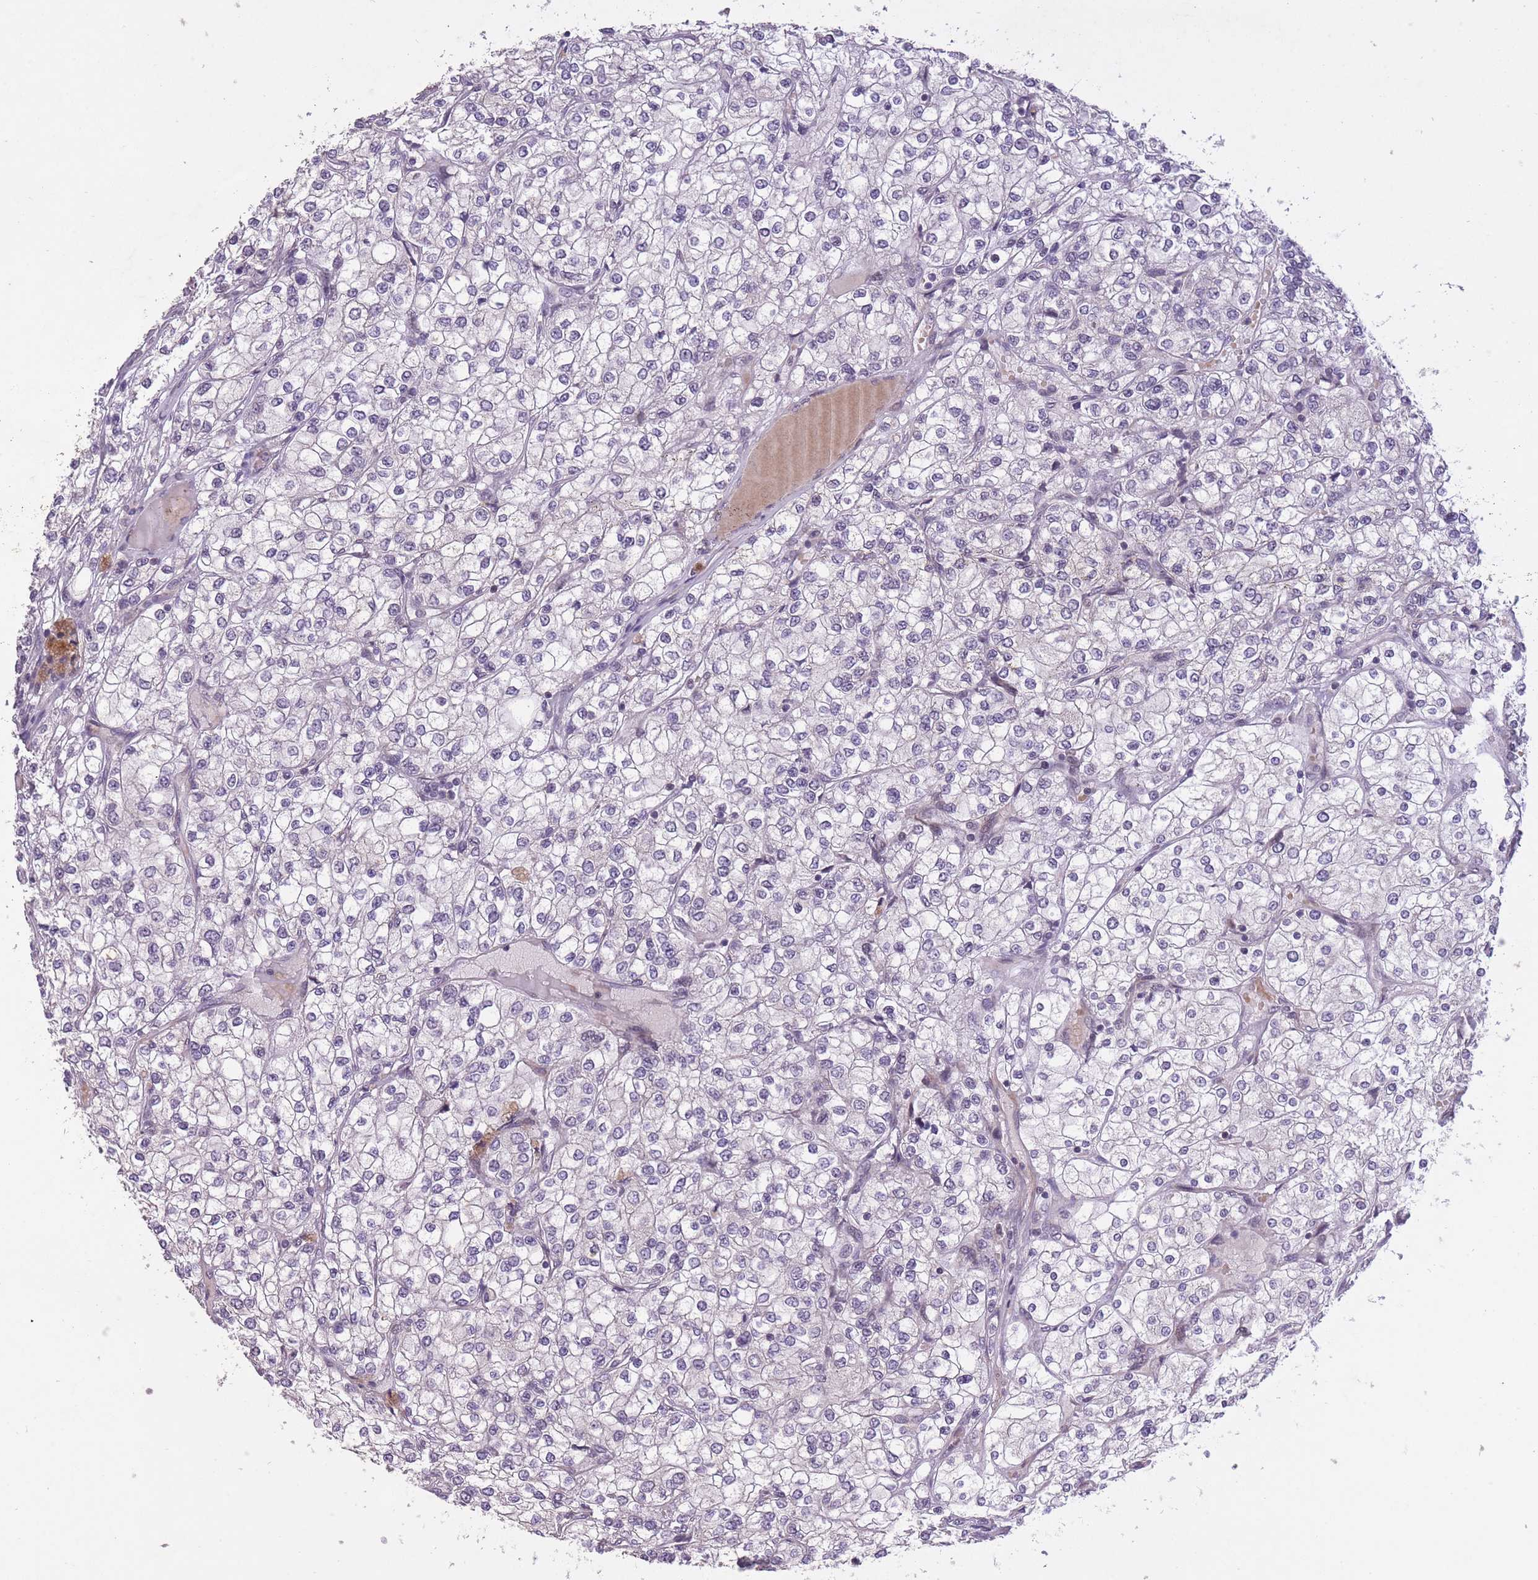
{"staining": {"intensity": "negative", "quantity": "none", "location": "none"}, "tissue": "renal cancer", "cell_type": "Tumor cells", "image_type": "cancer", "snomed": [{"axis": "morphology", "description": "Adenocarcinoma, NOS"}, {"axis": "topography", "description": "Kidney"}], "caption": "A histopathology image of human renal cancer is negative for staining in tumor cells. (Stains: DAB immunohistochemistry (IHC) with hematoxylin counter stain, Microscopy: brightfield microscopy at high magnification).", "gene": "CBX6", "patient": {"sex": "male", "age": 80}}